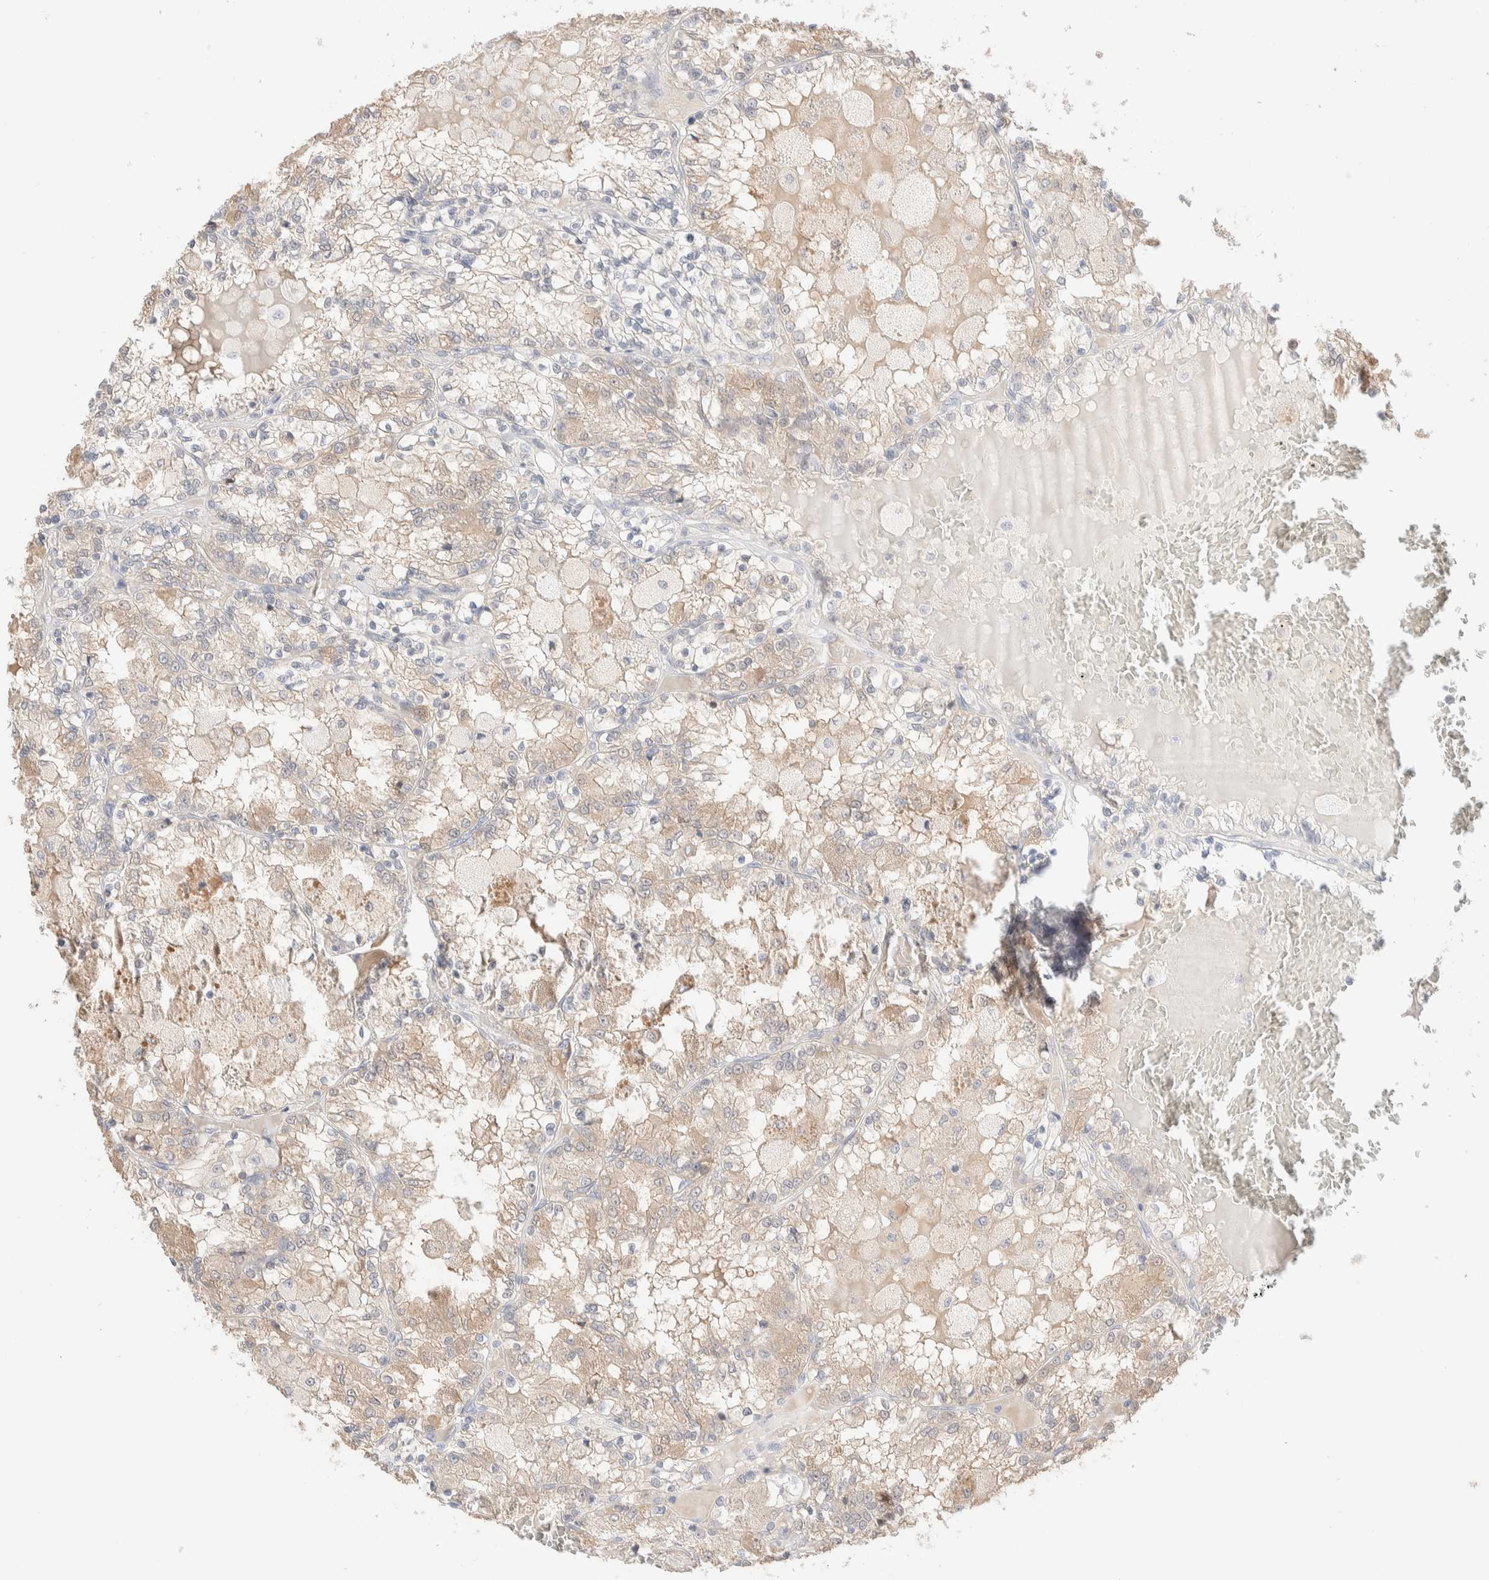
{"staining": {"intensity": "weak", "quantity": ">75%", "location": "cytoplasmic/membranous"}, "tissue": "renal cancer", "cell_type": "Tumor cells", "image_type": "cancer", "snomed": [{"axis": "morphology", "description": "Adenocarcinoma, NOS"}, {"axis": "topography", "description": "Kidney"}], "caption": "Immunohistochemical staining of human renal adenocarcinoma displays low levels of weak cytoplasmic/membranous protein expression in approximately >75% of tumor cells. (DAB (3,3'-diaminobenzidine) IHC, brown staining for protein, blue staining for nuclei).", "gene": "RIDA", "patient": {"sex": "female", "age": 56}}